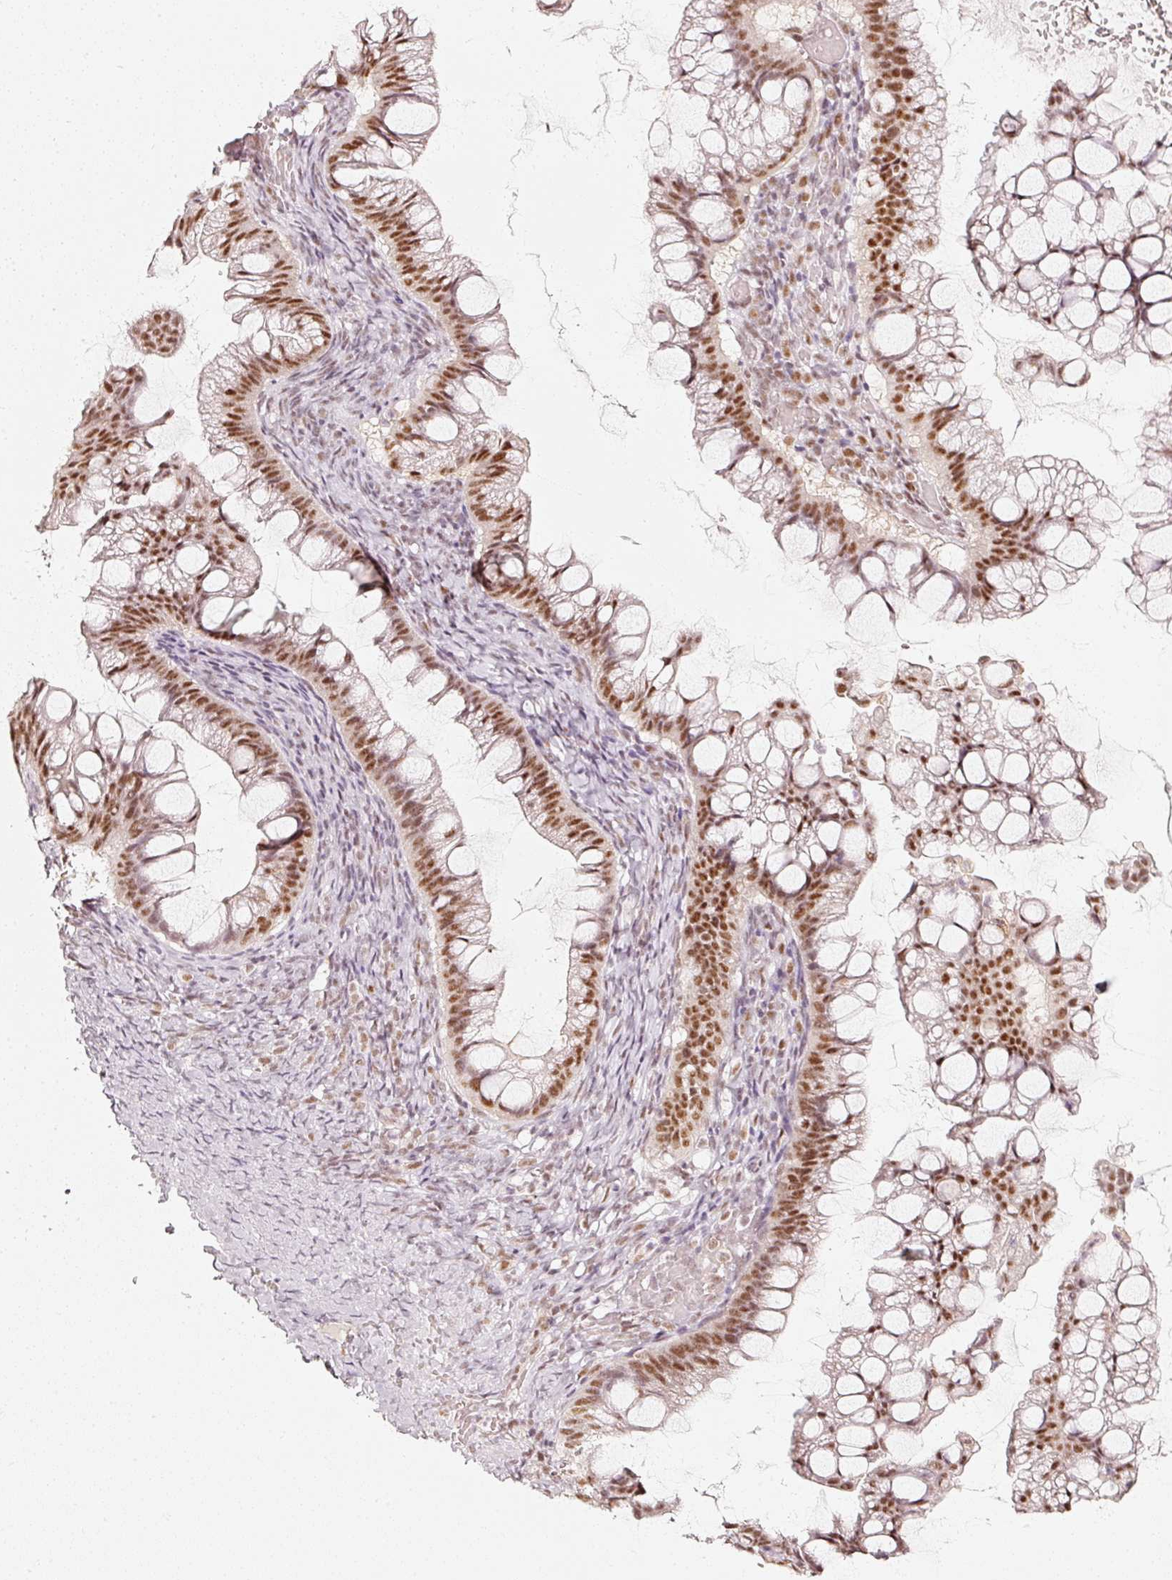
{"staining": {"intensity": "moderate", "quantity": ">75%", "location": "nuclear"}, "tissue": "ovarian cancer", "cell_type": "Tumor cells", "image_type": "cancer", "snomed": [{"axis": "morphology", "description": "Cystadenocarcinoma, mucinous, NOS"}, {"axis": "topography", "description": "Ovary"}], "caption": "An immunohistochemistry (IHC) histopathology image of neoplastic tissue is shown. Protein staining in brown shows moderate nuclear positivity in ovarian cancer (mucinous cystadenocarcinoma) within tumor cells. The protein is stained brown, and the nuclei are stained in blue (DAB (3,3'-diaminobenzidine) IHC with brightfield microscopy, high magnification).", "gene": "PPP1R10", "patient": {"sex": "female", "age": 73}}